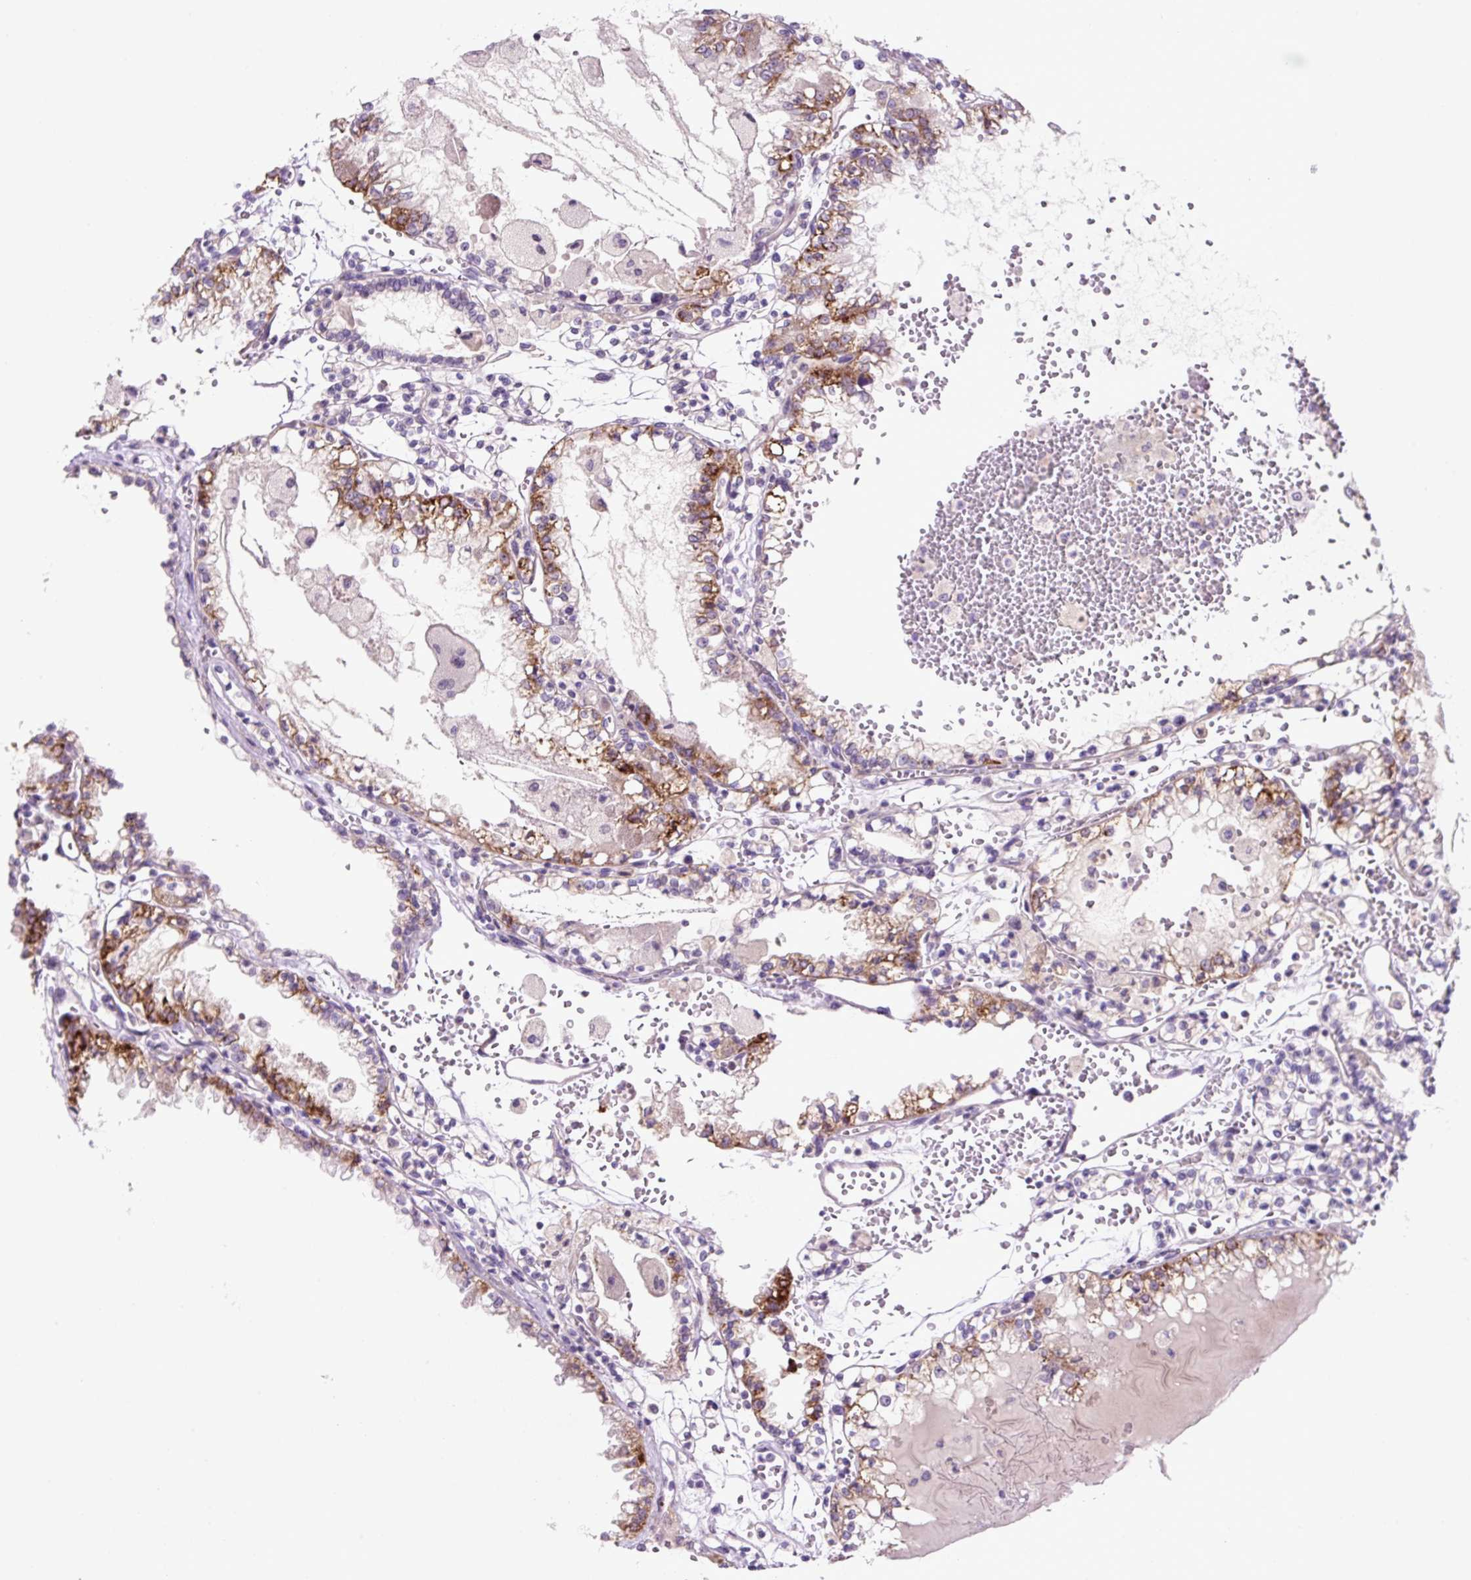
{"staining": {"intensity": "moderate", "quantity": ">75%", "location": "cytoplasmic/membranous"}, "tissue": "renal cancer", "cell_type": "Tumor cells", "image_type": "cancer", "snomed": [{"axis": "morphology", "description": "Adenocarcinoma, NOS"}, {"axis": "topography", "description": "Kidney"}], "caption": "Protein staining of adenocarcinoma (renal) tissue demonstrates moderate cytoplasmic/membranous positivity in about >75% of tumor cells. Immunohistochemistry (ihc) stains the protein in brown and the nuclei are stained blue.", "gene": "OGDHL", "patient": {"sex": "female", "age": 56}}